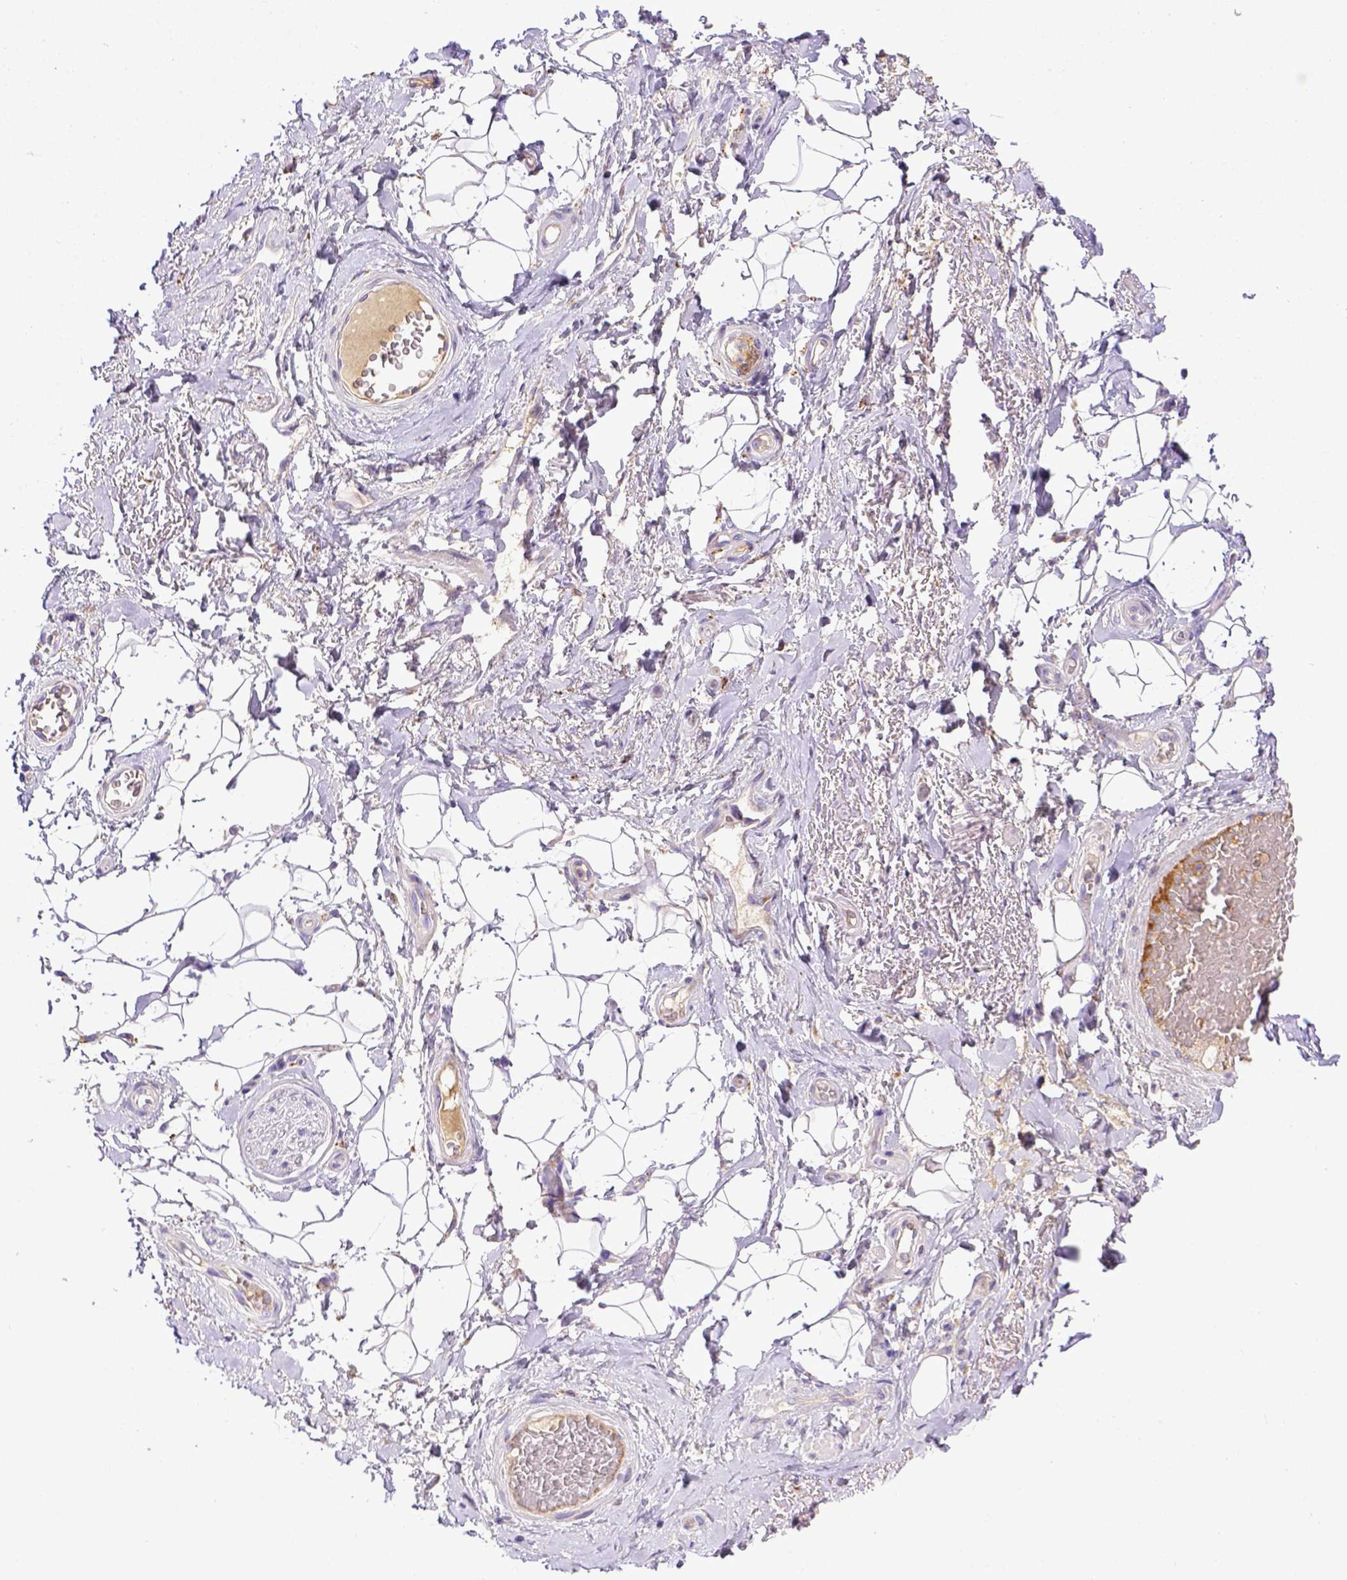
{"staining": {"intensity": "negative", "quantity": "none", "location": "none"}, "tissue": "adipose tissue", "cell_type": "Adipocytes", "image_type": "normal", "snomed": [{"axis": "morphology", "description": "Normal tissue, NOS"}, {"axis": "topography", "description": "Anal"}, {"axis": "topography", "description": "Peripheral nerve tissue"}], "caption": "Photomicrograph shows no significant protein expression in adipocytes of benign adipose tissue. (DAB (3,3'-diaminobenzidine) IHC with hematoxylin counter stain).", "gene": "CFAP300", "patient": {"sex": "male", "age": 53}}